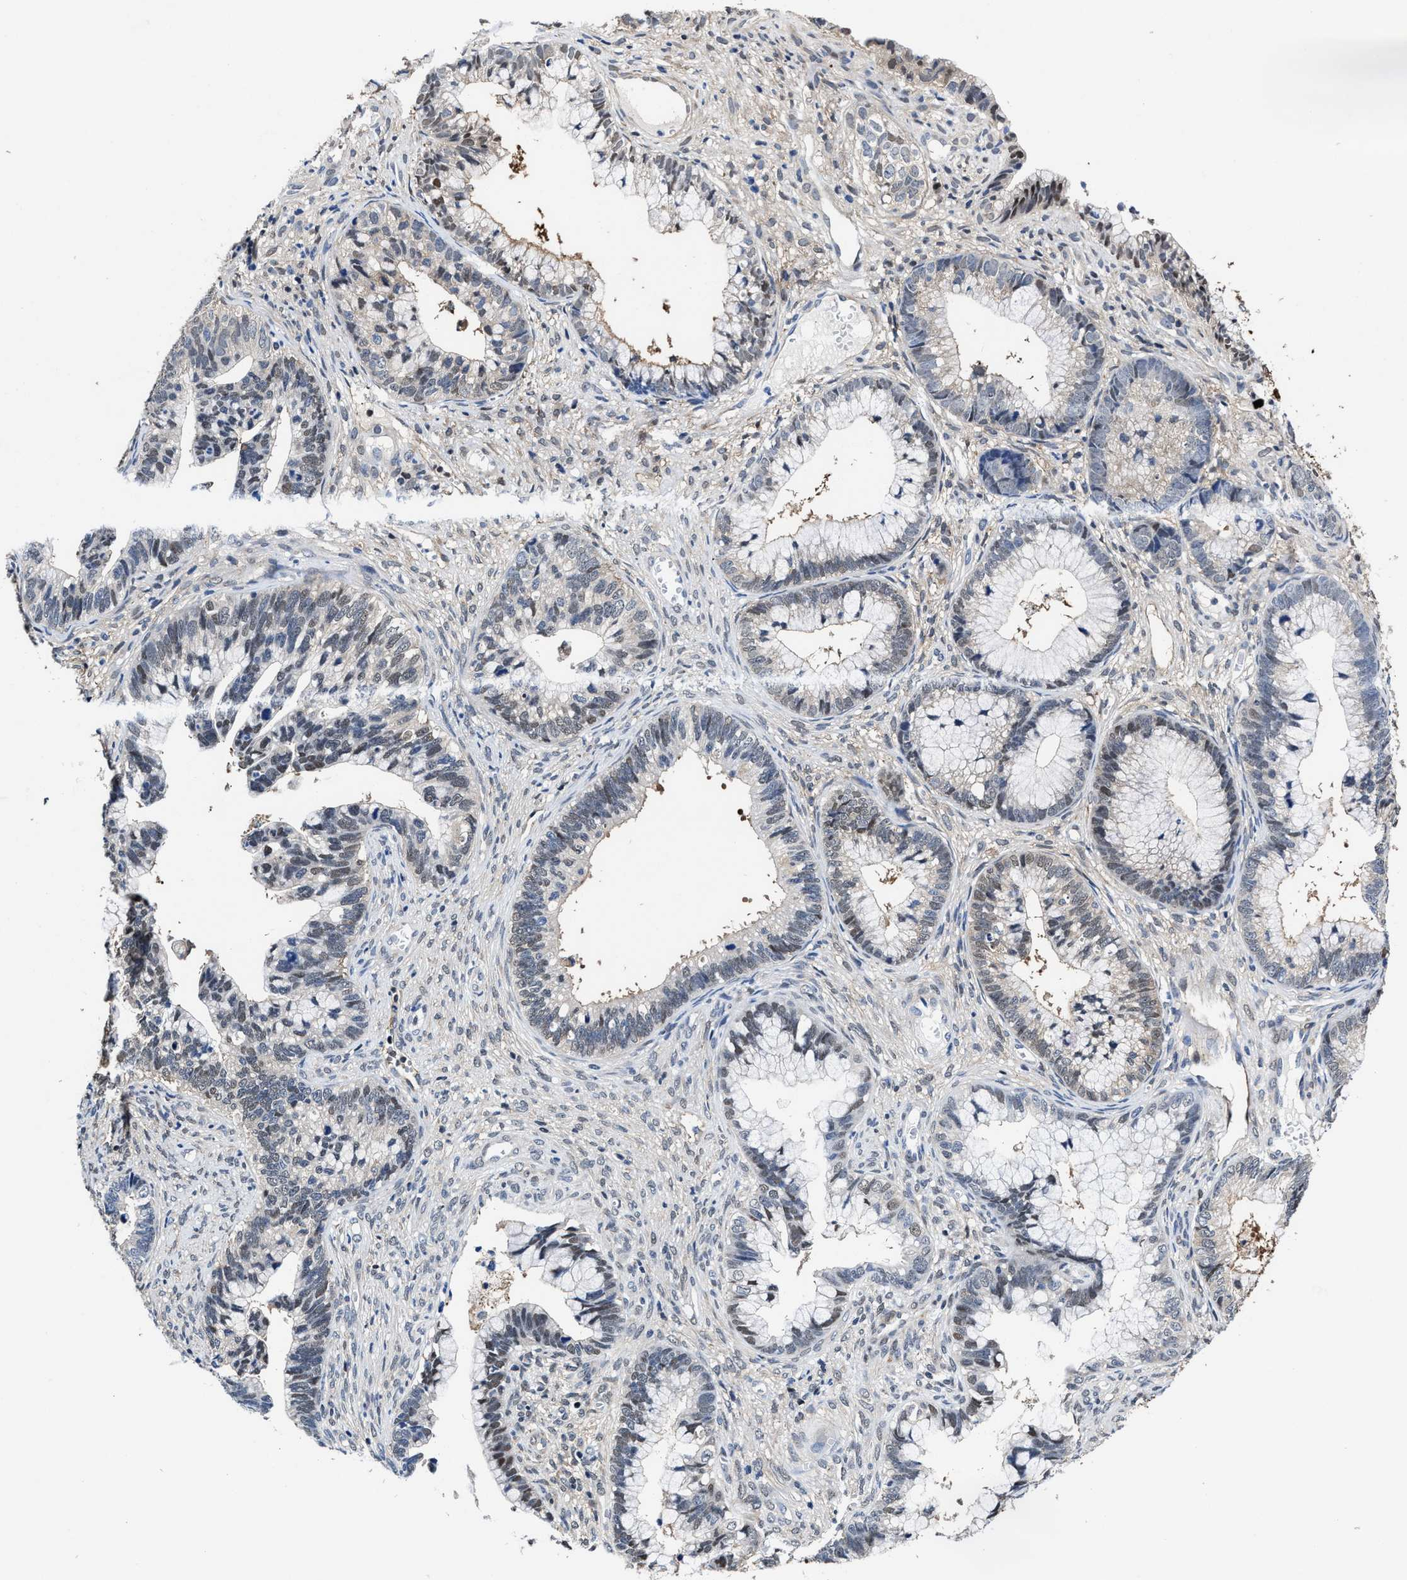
{"staining": {"intensity": "weak", "quantity": "<25%", "location": "cytoplasmic/membranous"}, "tissue": "cervical cancer", "cell_type": "Tumor cells", "image_type": "cancer", "snomed": [{"axis": "morphology", "description": "Adenocarcinoma, NOS"}, {"axis": "topography", "description": "Cervix"}], "caption": "Immunohistochemical staining of human cervical cancer reveals no significant expression in tumor cells.", "gene": "KIF12", "patient": {"sex": "female", "age": 44}}